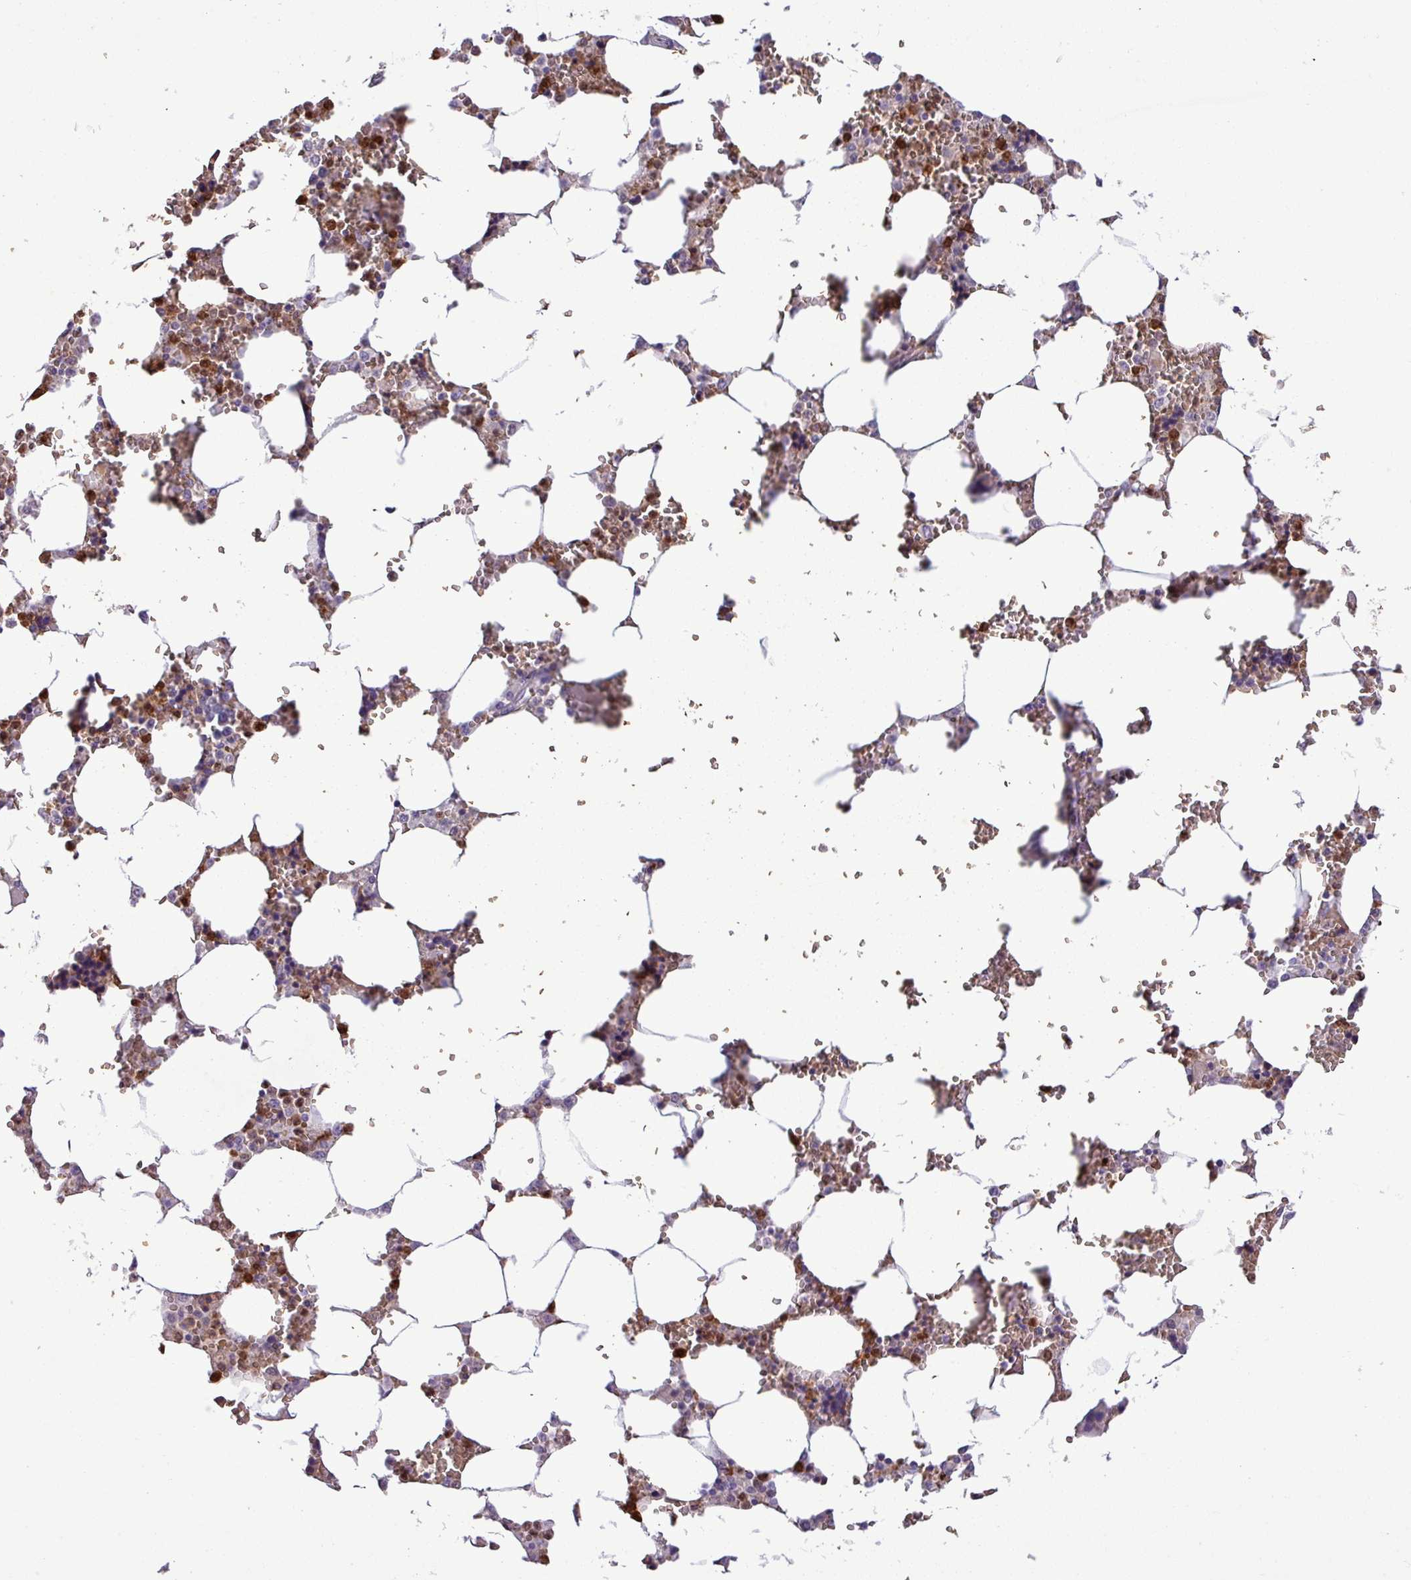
{"staining": {"intensity": "strong", "quantity": "<25%", "location": "cytoplasmic/membranous"}, "tissue": "bone marrow", "cell_type": "Hematopoietic cells", "image_type": "normal", "snomed": [{"axis": "morphology", "description": "Normal tissue, NOS"}, {"axis": "topography", "description": "Bone marrow"}], "caption": "IHC (DAB) staining of normal bone marrow displays strong cytoplasmic/membranous protein expression in approximately <25% of hematopoietic cells.", "gene": "MGAT4B", "patient": {"sex": "male", "age": 64}}